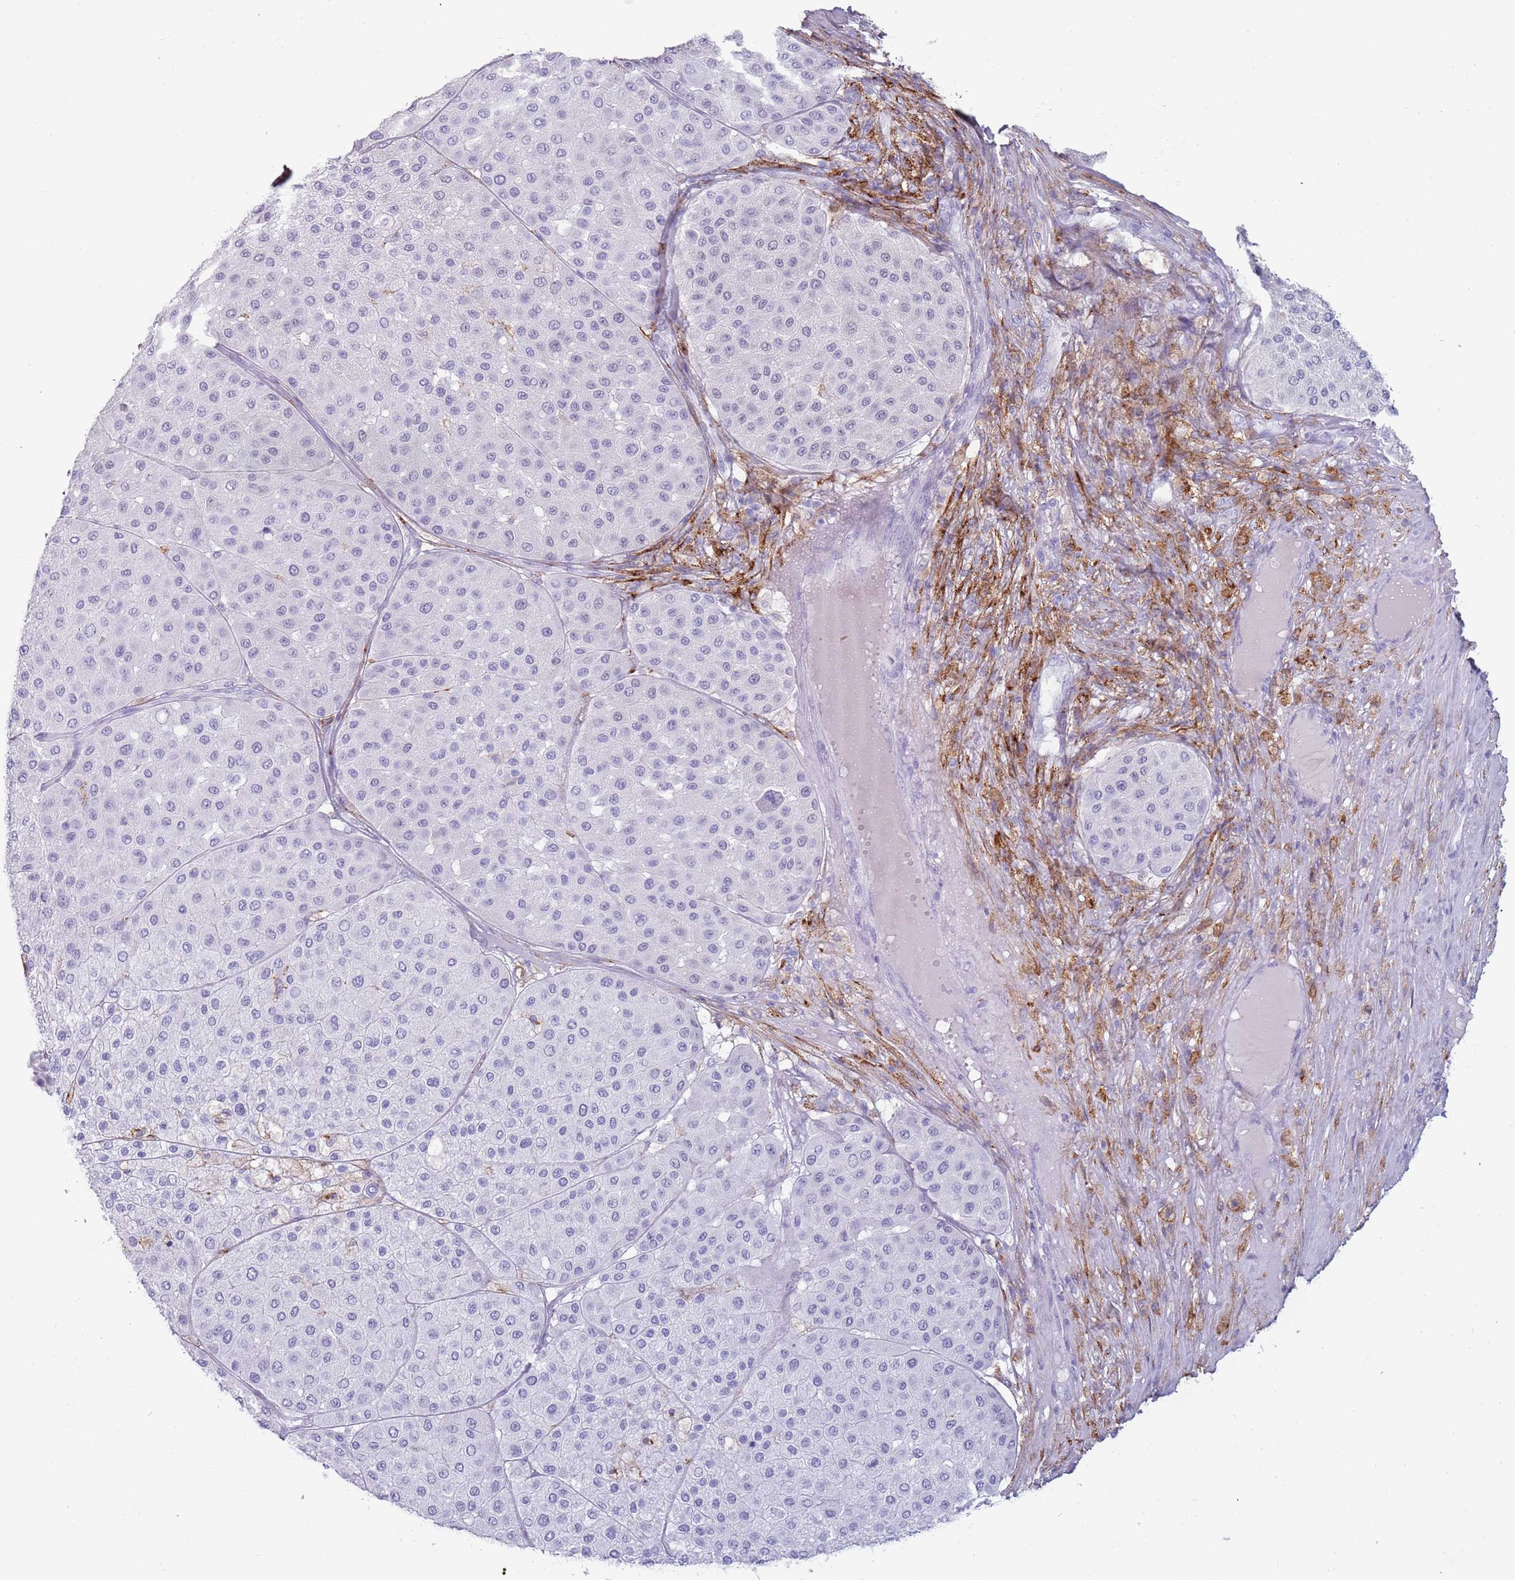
{"staining": {"intensity": "negative", "quantity": "none", "location": "none"}, "tissue": "melanoma", "cell_type": "Tumor cells", "image_type": "cancer", "snomed": [{"axis": "morphology", "description": "Malignant melanoma, Metastatic site"}, {"axis": "topography", "description": "Smooth muscle"}], "caption": "Immunohistochemistry (IHC) histopathology image of neoplastic tissue: human melanoma stained with DAB reveals no significant protein expression in tumor cells.", "gene": "COLEC12", "patient": {"sex": "male", "age": 41}}